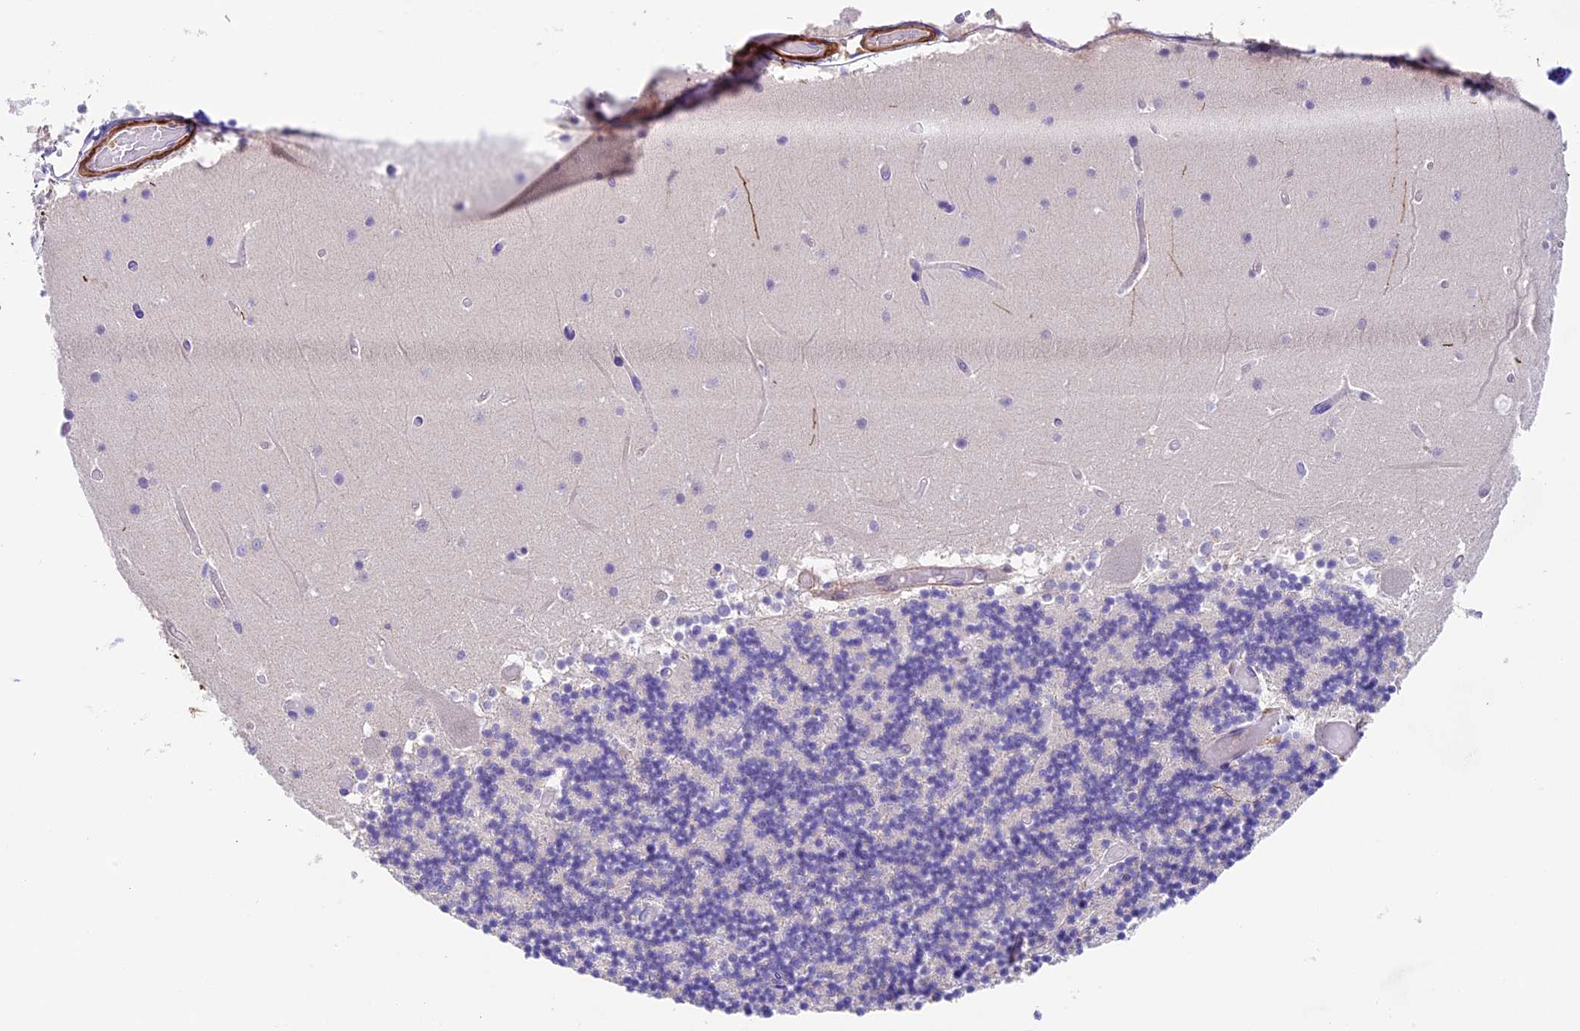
{"staining": {"intensity": "negative", "quantity": "none", "location": "none"}, "tissue": "cerebellum", "cell_type": "Cells in granular layer", "image_type": "normal", "snomed": [{"axis": "morphology", "description": "Normal tissue, NOS"}, {"axis": "topography", "description": "Cerebellum"}], "caption": "Immunohistochemical staining of normal cerebellum demonstrates no significant expression in cells in granular layer. (DAB (3,3'-diaminobenzidine) immunohistochemistry visualized using brightfield microscopy, high magnification).", "gene": "TBC1D1", "patient": {"sex": "female", "age": 28}}